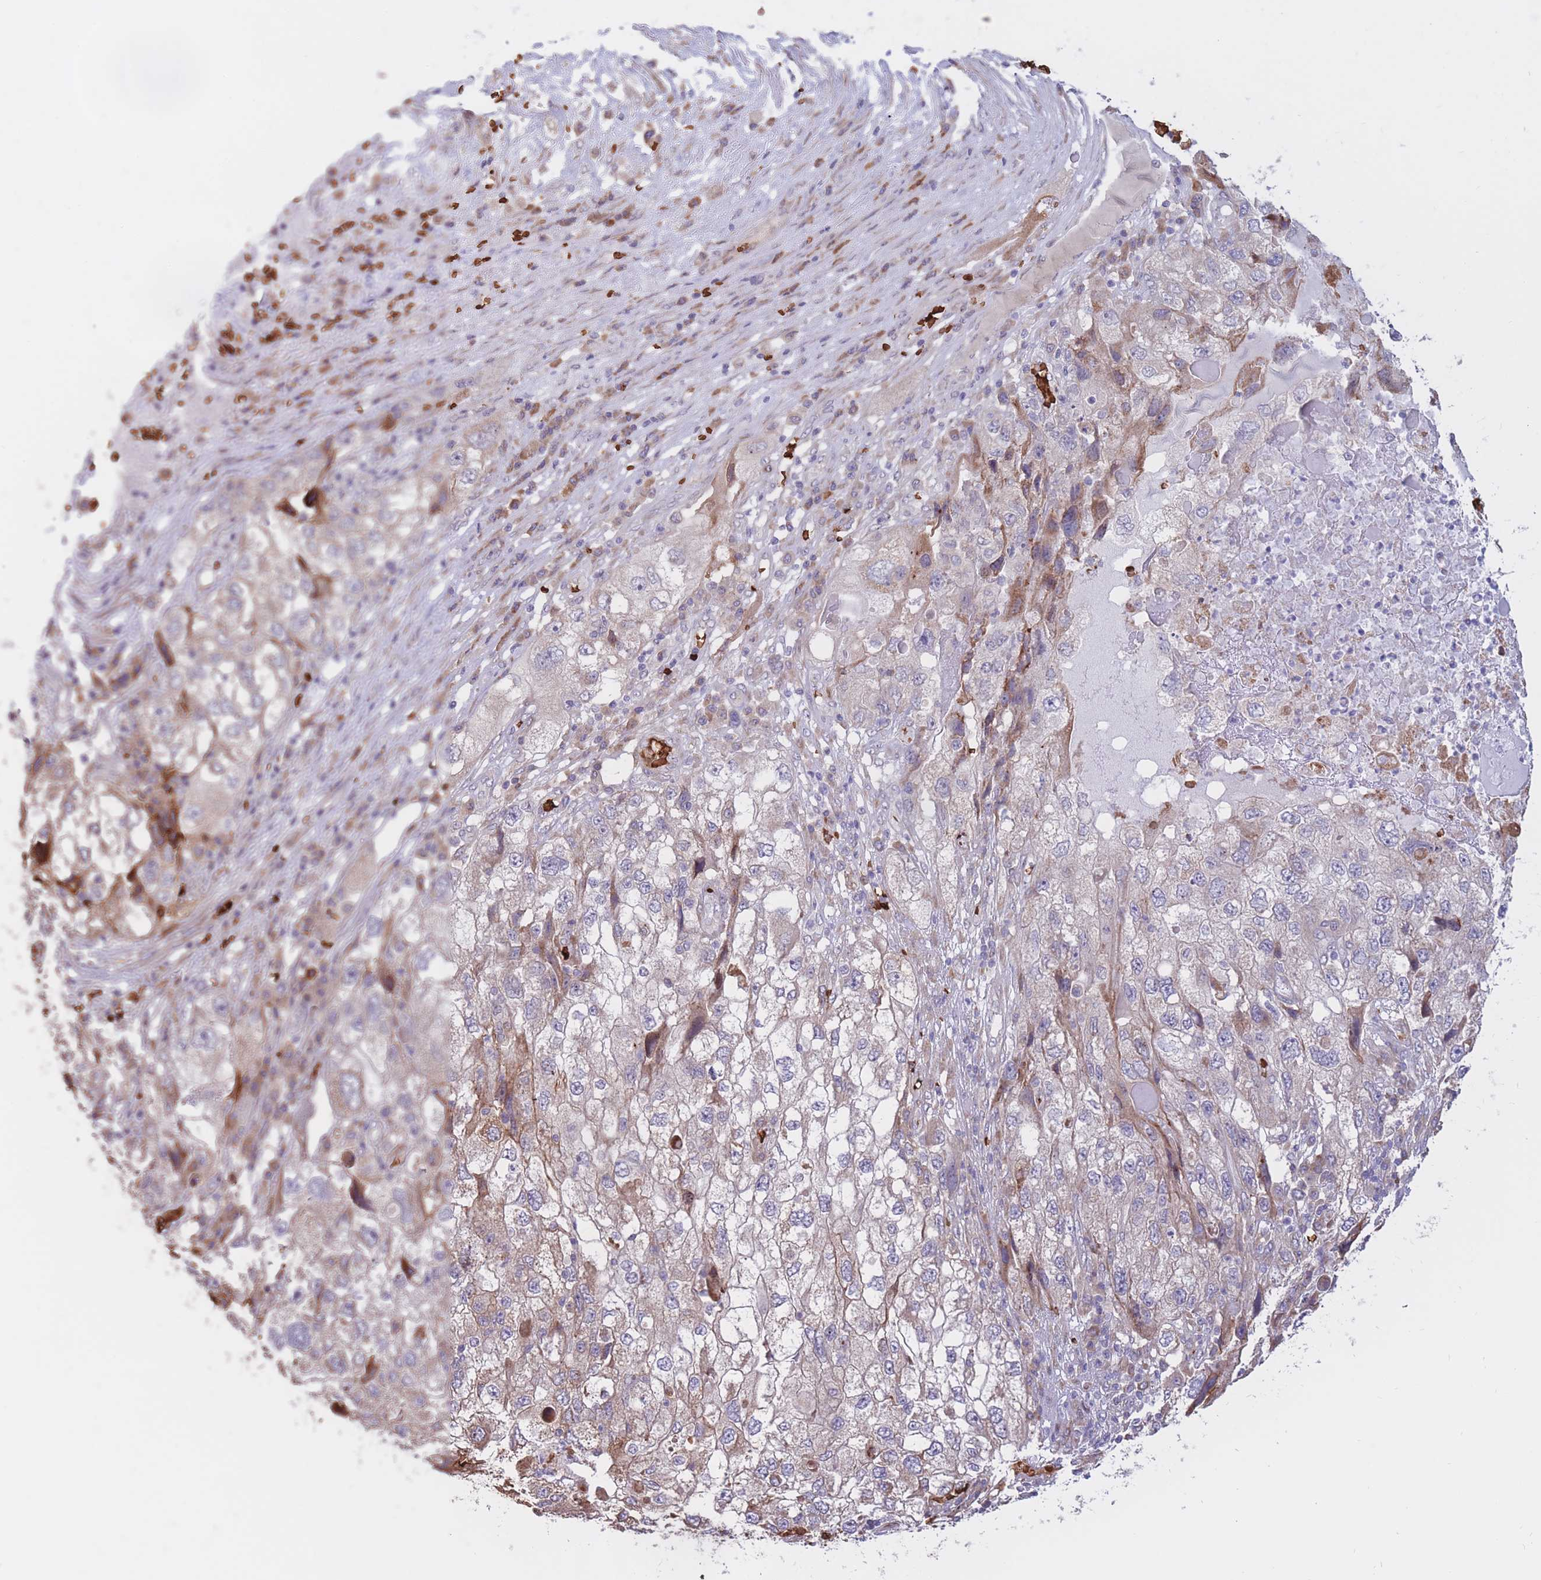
{"staining": {"intensity": "weak", "quantity": "<25%", "location": "cytoplasmic/membranous"}, "tissue": "endometrial cancer", "cell_type": "Tumor cells", "image_type": "cancer", "snomed": [{"axis": "morphology", "description": "Adenocarcinoma, NOS"}, {"axis": "topography", "description": "Endometrium"}], "caption": "This is a photomicrograph of immunohistochemistry (IHC) staining of endometrial cancer, which shows no positivity in tumor cells. (IHC, brightfield microscopy, high magnification).", "gene": "ATP10D", "patient": {"sex": "female", "age": 49}}